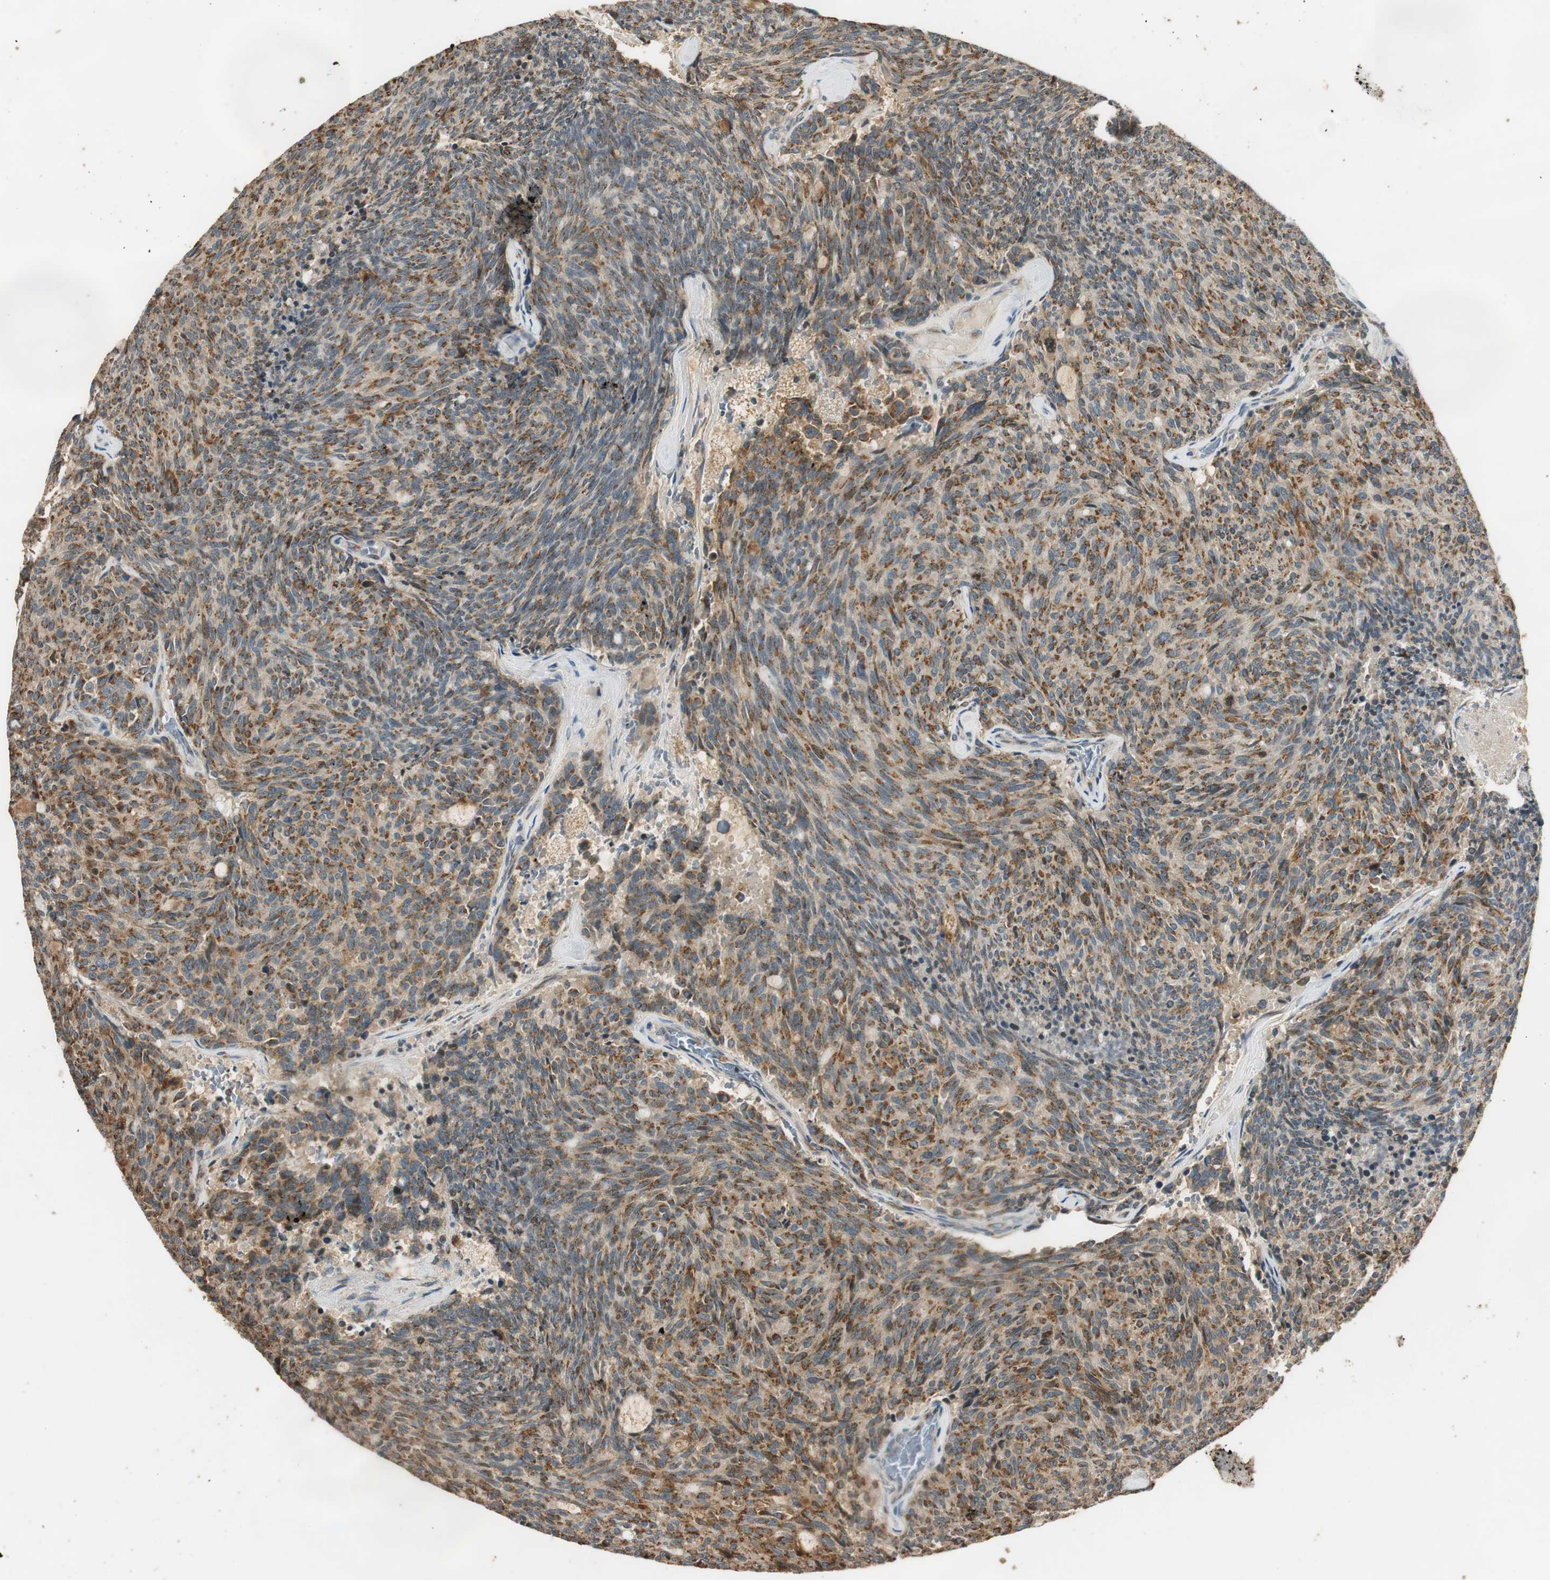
{"staining": {"intensity": "weak", "quantity": "25%-75%", "location": "cytoplasmic/membranous"}, "tissue": "carcinoid", "cell_type": "Tumor cells", "image_type": "cancer", "snomed": [{"axis": "morphology", "description": "Carcinoid, malignant, NOS"}, {"axis": "topography", "description": "Pancreas"}], "caption": "Brown immunohistochemical staining in human carcinoid shows weak cytoplasmic/membranous expression in approximately 25%-75% of tumor cells. The protein of interest is stained brown, and the nuclei are stained in blue (DAB IHC with brightfield microscopy, high magnification).", "gene": "NEO1", "patient": {"sex": "female", "age": 54}}